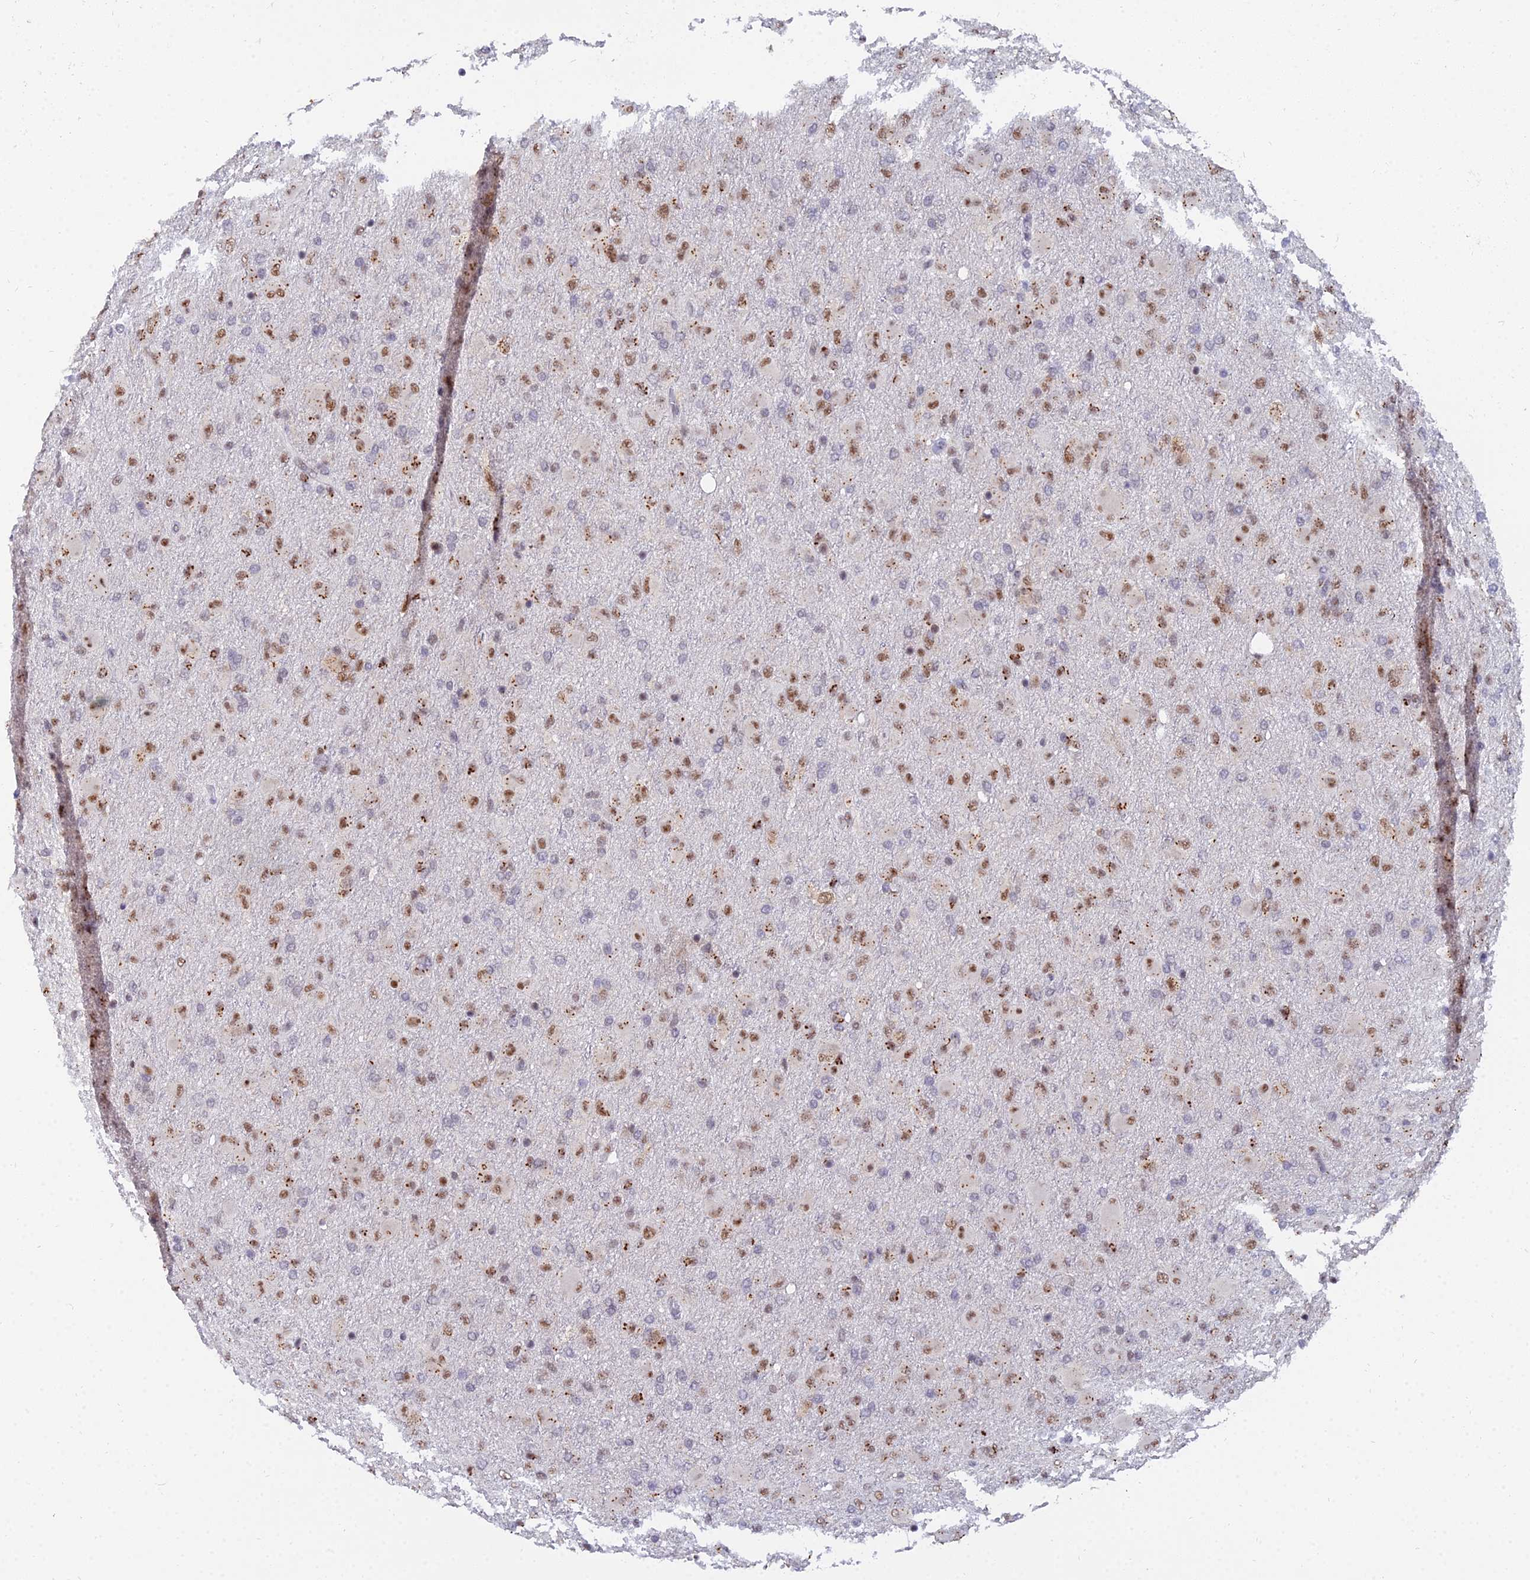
{"staining": {"intensity": "moderate", "quantity": "25%-75%", "location": "cytoplasmic/membranous,nuclear"}, "tissue": "glioma", "cell_type": "Tumor cells", "image_type": "cancer", "snomed": [{"axis": "morphology", "description": "Glioma, malignant, Low grade"}, {"axis": "topography", "description": "Brain"}], "caption": "High-magnification brightfield microscopy of glioma stained with DAB (brown) and counterstained with hematoxylin (blue). tumor cells exhibit moderate cytoplasmic/membranous and nuclear expression is seen in approximately25%-75% of cells.", "gene": "THOC3", "patient": {"sex": "male", "age": 65}}